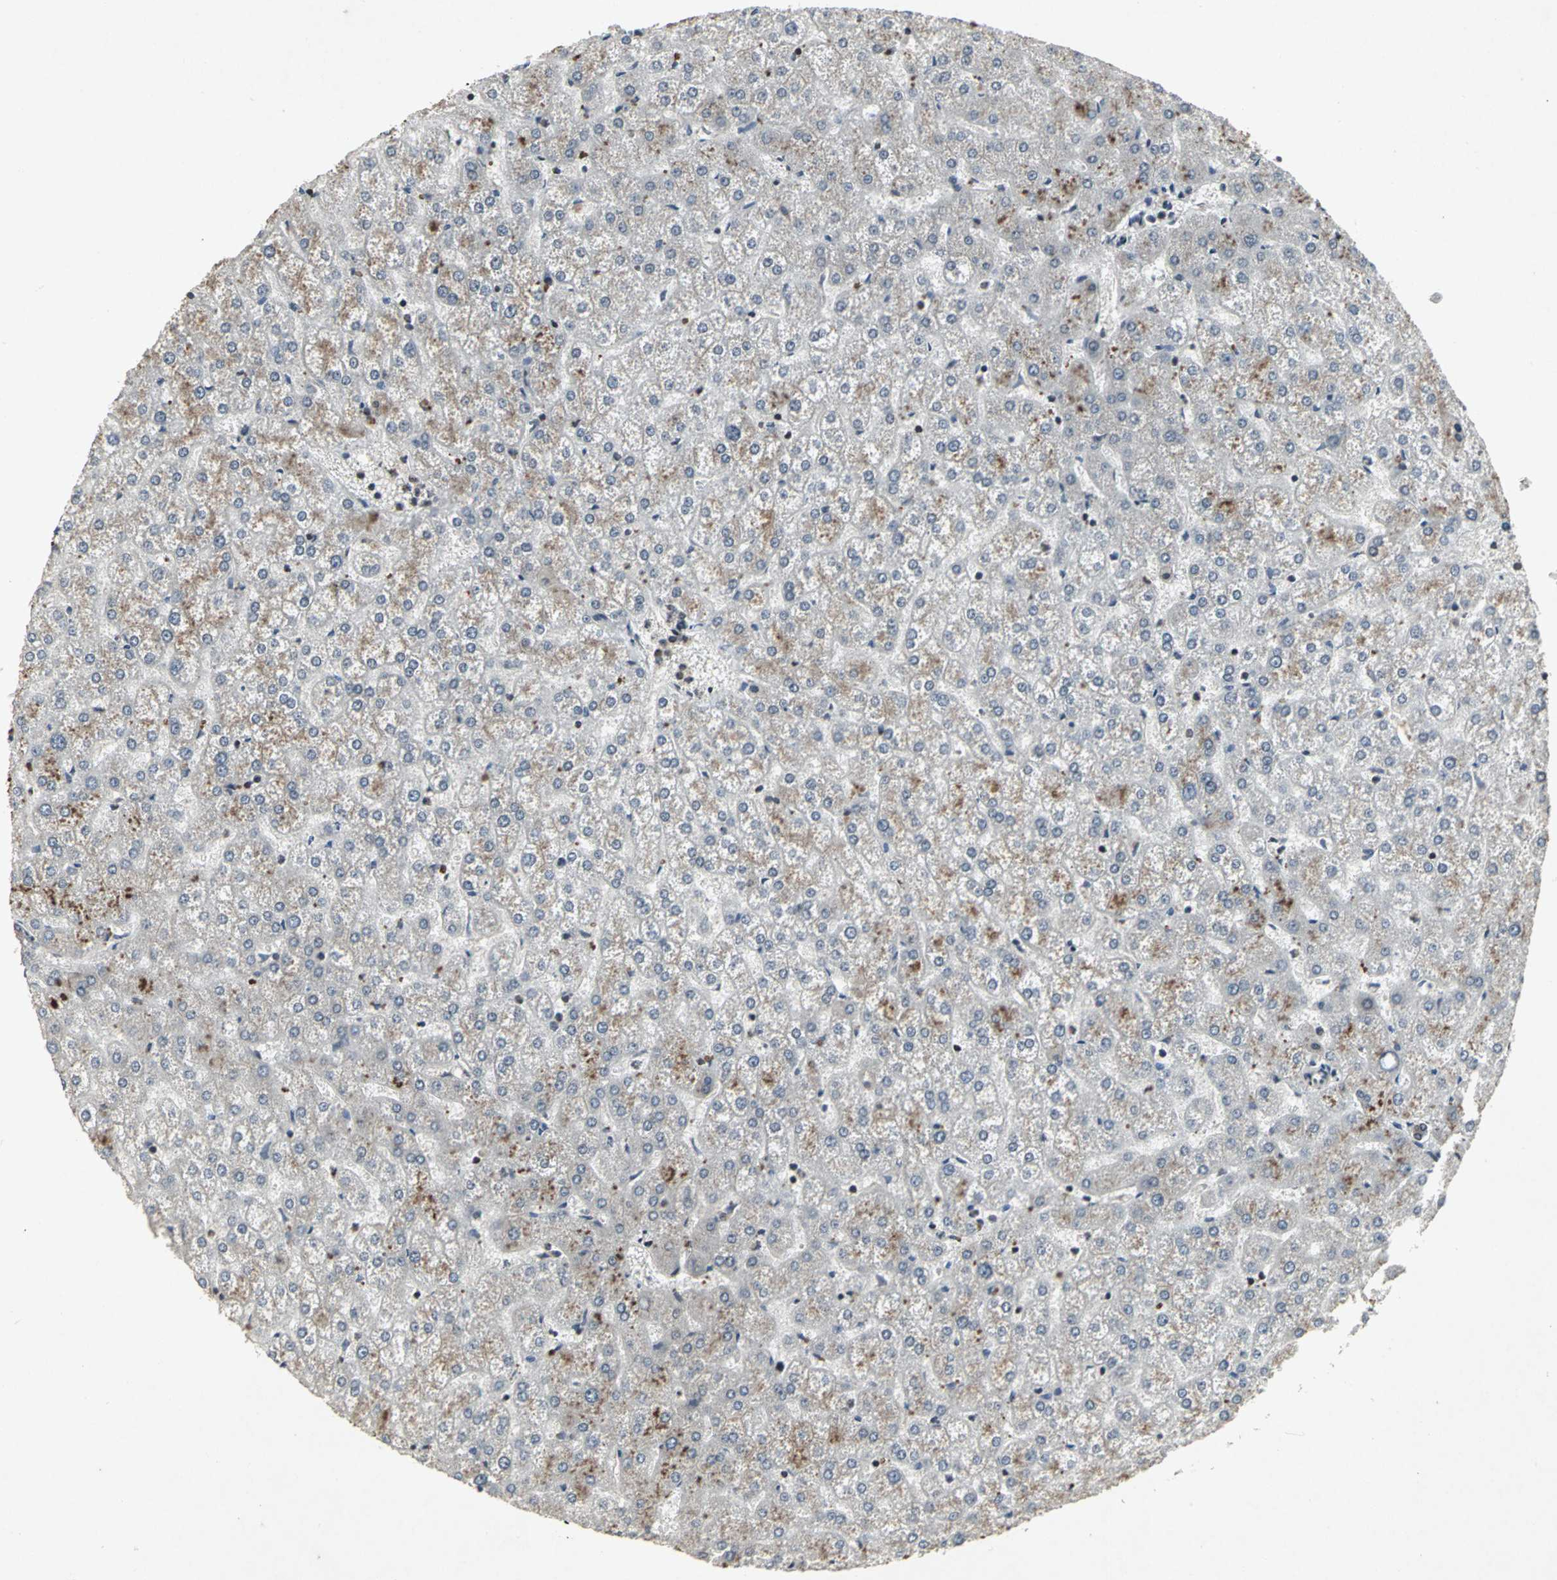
{"staining": {"intensity": "moderate", "quantity": ">75%", "location": "cytoplasmic/membranous,nuclear"}, "tissue": "liver", "cell_type": "Cholangiocytes", "image_type": "normal", "snomed": [{"axis": "morphology", "description": "Normal tissue, NOS"}, {"axis": "topography", "description": "Liver"}], "caption": "The photomicrograph shows immunohistochemical staining of normal liver. There is moderate cytoplasmic/membranous,nuclear positivity is seen in approximately >75% of cholangiocytes.", "gene": "SH2B3", "patient": {"sex": "female", "age": 32}}